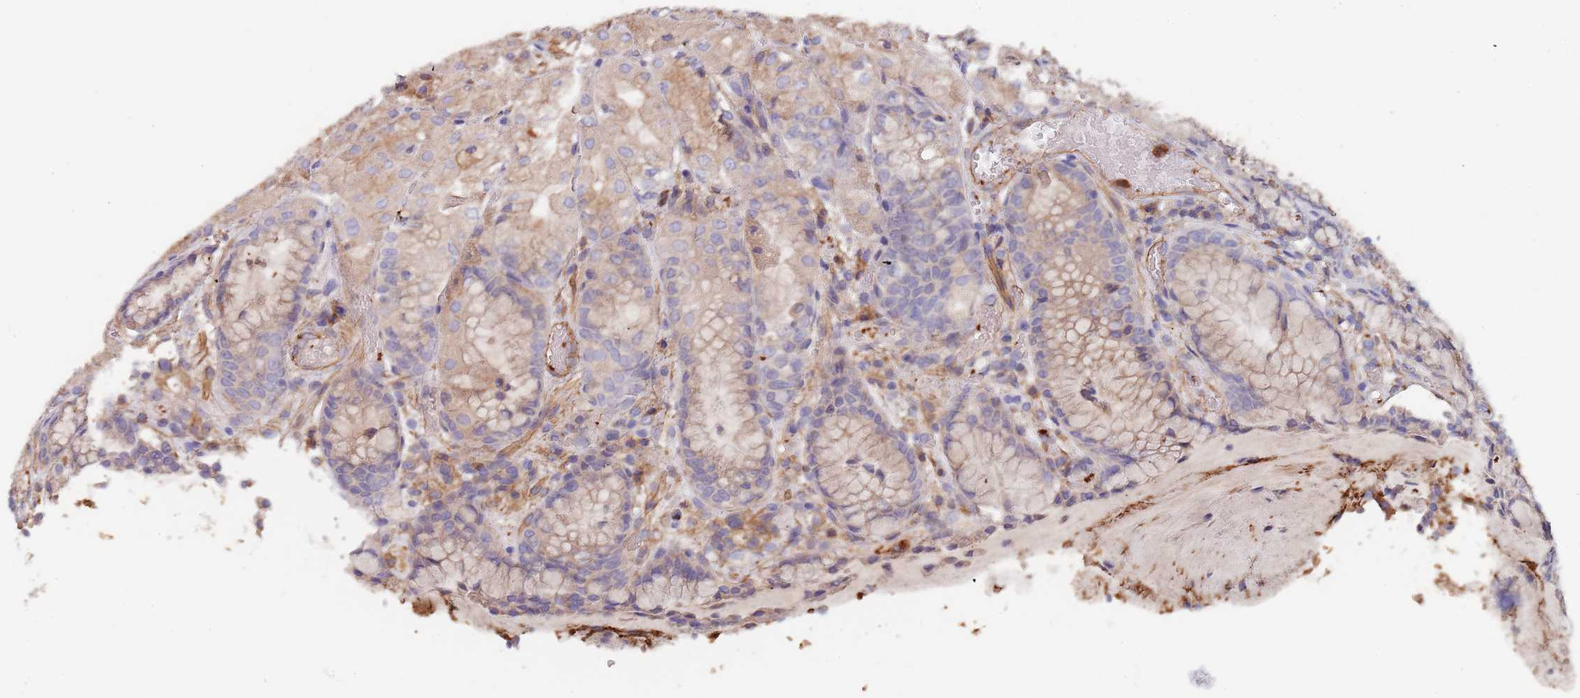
{"staining": {"intensity": "moderate", "quantity": "25%-75%", "location": "cytoplasmic/membranous"}, "tissue": "stomach", "cell_type": "Glandular cells", "image_type": "normal", "snomed": [{"axis": "morphology", "description": "Normal tissue, NOS"}, {"axis": "topography", "description": "Stomach, upper"}], "caption": "An immunohistochemistry image of benign tissue is shown. Protein staining in brown highlights moderate cytoplasmic/membranous positivity in stomach within glandular cells.", "gene": "DCUN1D3", "patient": {"sex": "male", "age": 72}}